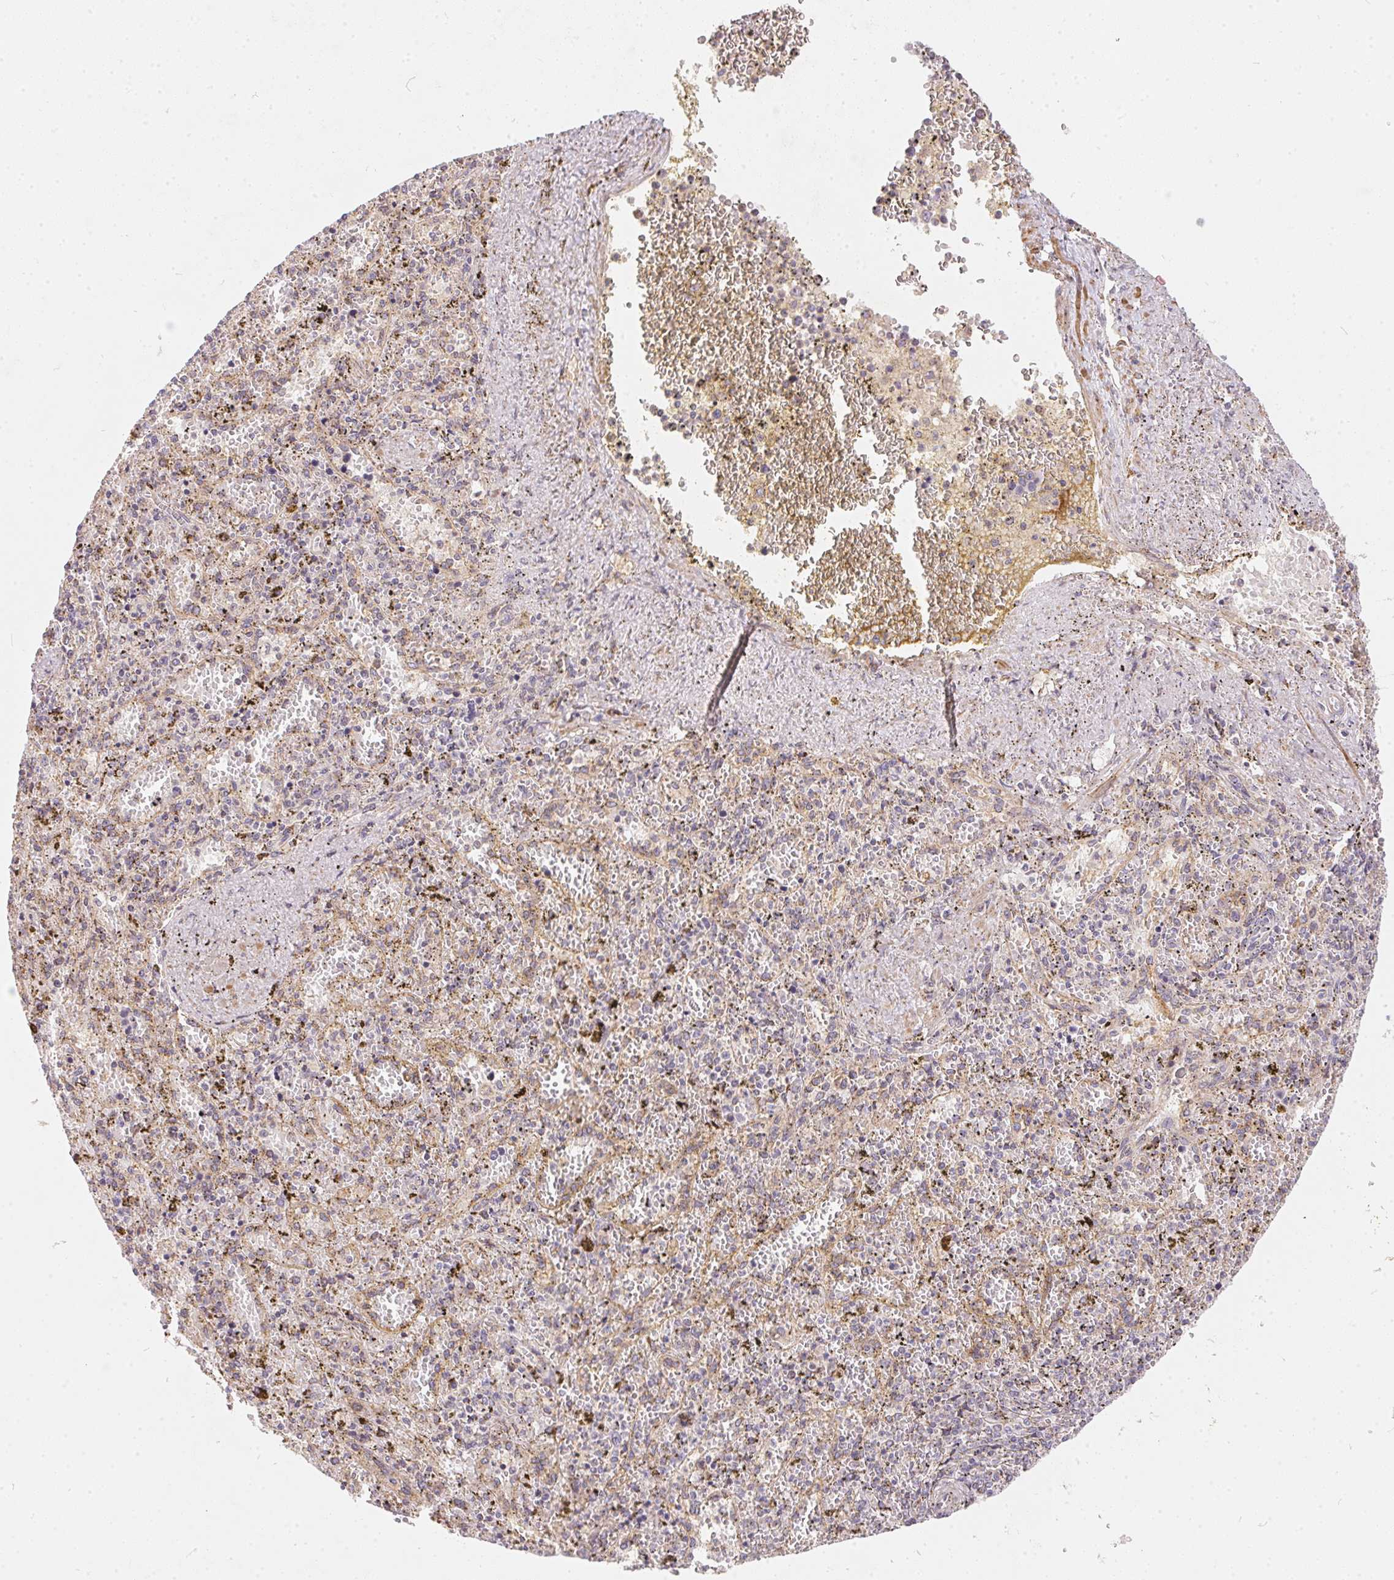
{"staining": {"intensity": "negative", "quantity": "none", "location": "none"}, "tissue": "spleen", "cell_type": "Cells in red pulp", "image_type": "normal", "snomed": [{"axis": "morphology", "description": "Normal tissue, NOS"}, {"axis": "topography", "description": "Spleen"}], "caption": "Protein analysis of normal spleen shows no significant positivity in cells in red pulp.", "gene": "VWA5B2", "patient": {"sex": "female", "age": 50}}